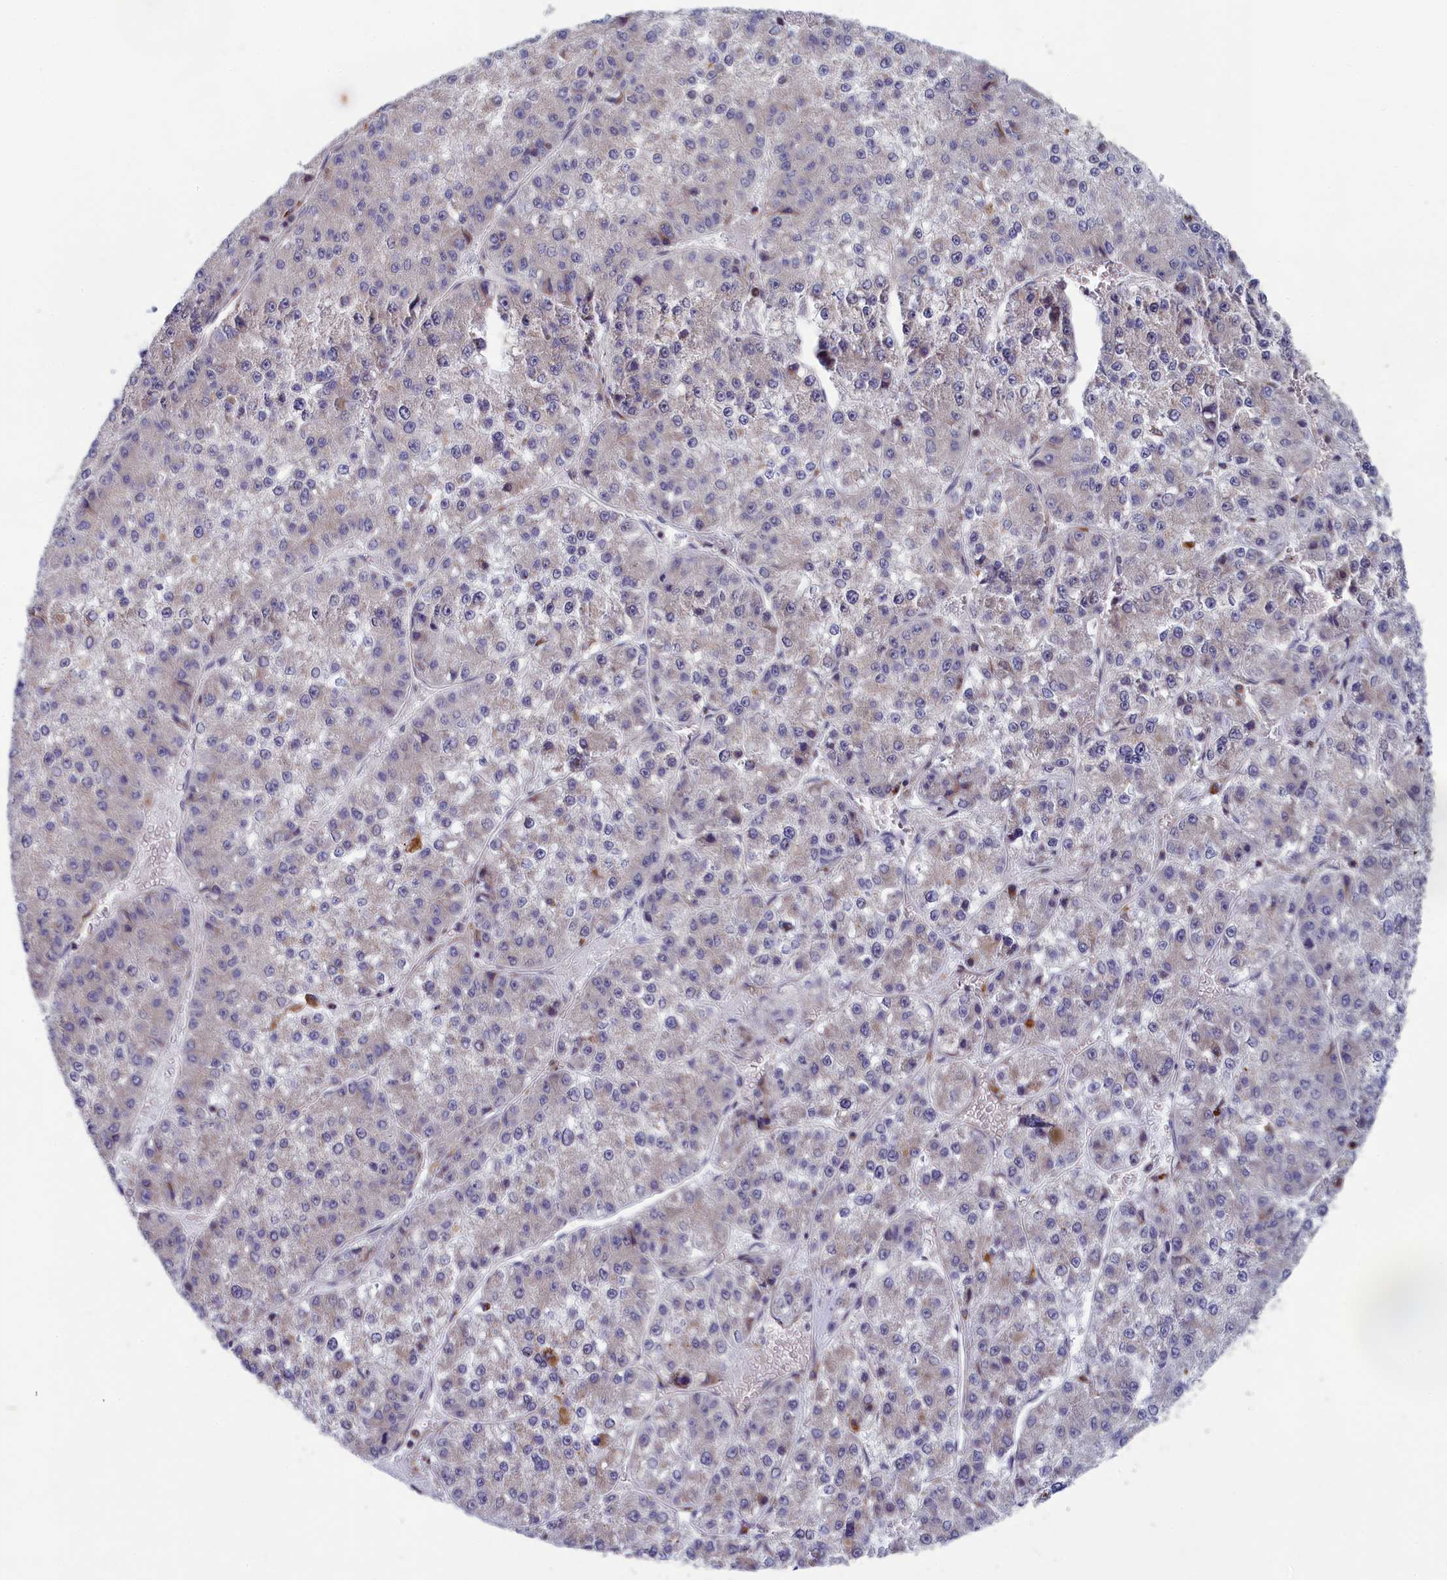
{"staining": {"intensity": "negative", "quantity": "none", "location": "none"}, "tissue": "liver cancer", "cell_type": "Tumor cells", "image_type": "cancer", "snomed": [{"axis": "morphology", "description": "Carcinoma, Hepatocellular, NOS"}, {"axis": "topography", "description": "Liver"}], "caption": "Immunohistochemical staining of human liver cancer (hepatocellular carcinoma) exhibits no significant staining in tumor cells.", "gene": "BLTP2", "patient": {"sex": "female", "age": 73}}